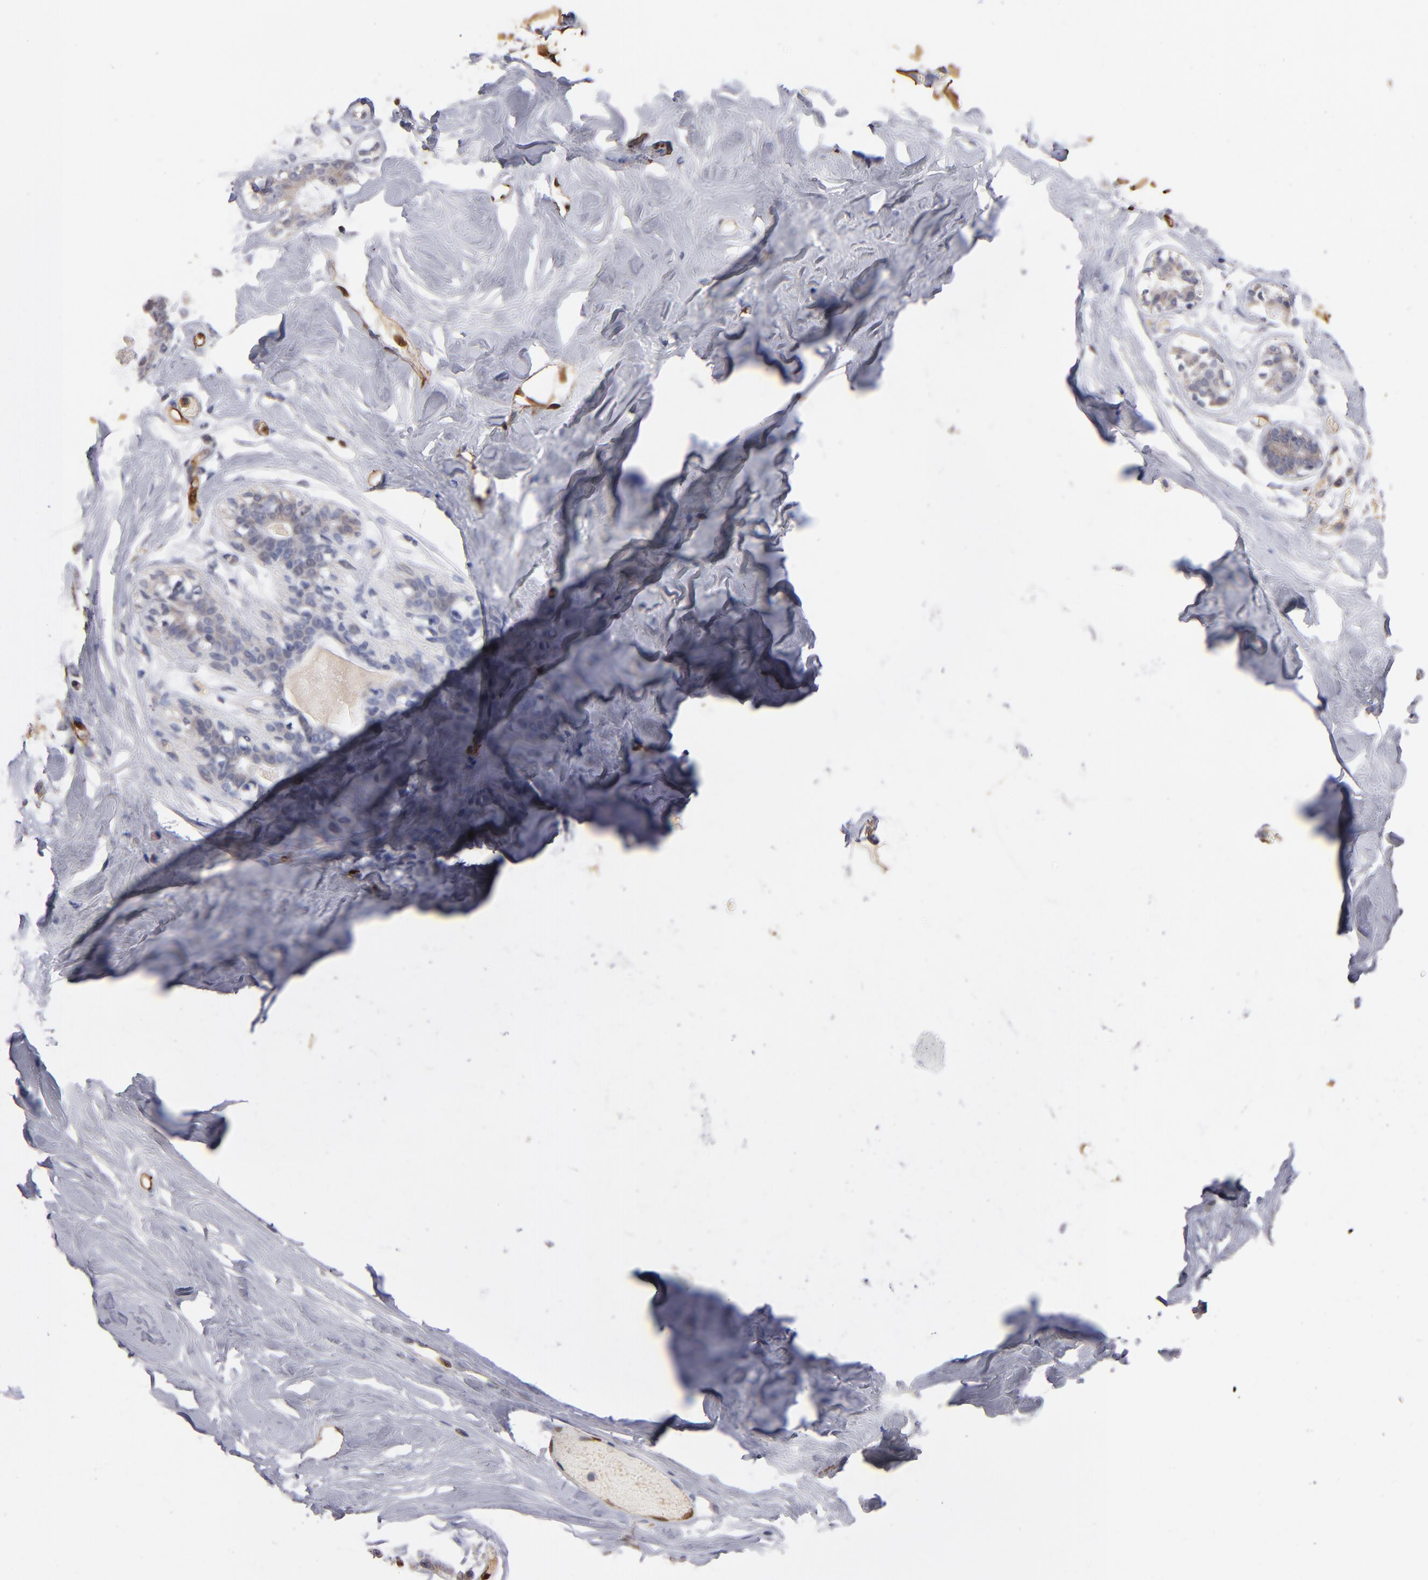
{"staining": {"intensity": "strong", "quantity": ">75%", "location": "cytoplasmic/membranous"}, "tissue": "breast", "cell_type": "Adipocytes", "image_type": "normal", "snomed": [{"axis": "morphology", "description": "Normal tissue, NOS"}, {"axis": "topography", "description": "Breast"}, {"axis": "topography", "description": "Soft tissue"}], "caption": "A high amount of strong cytoplasmic/membranous staining is identified in approximately >75% of adipocytes in normal breast.", "gene": "FABP4", "patient": {"sex": "female", "age": 25}}